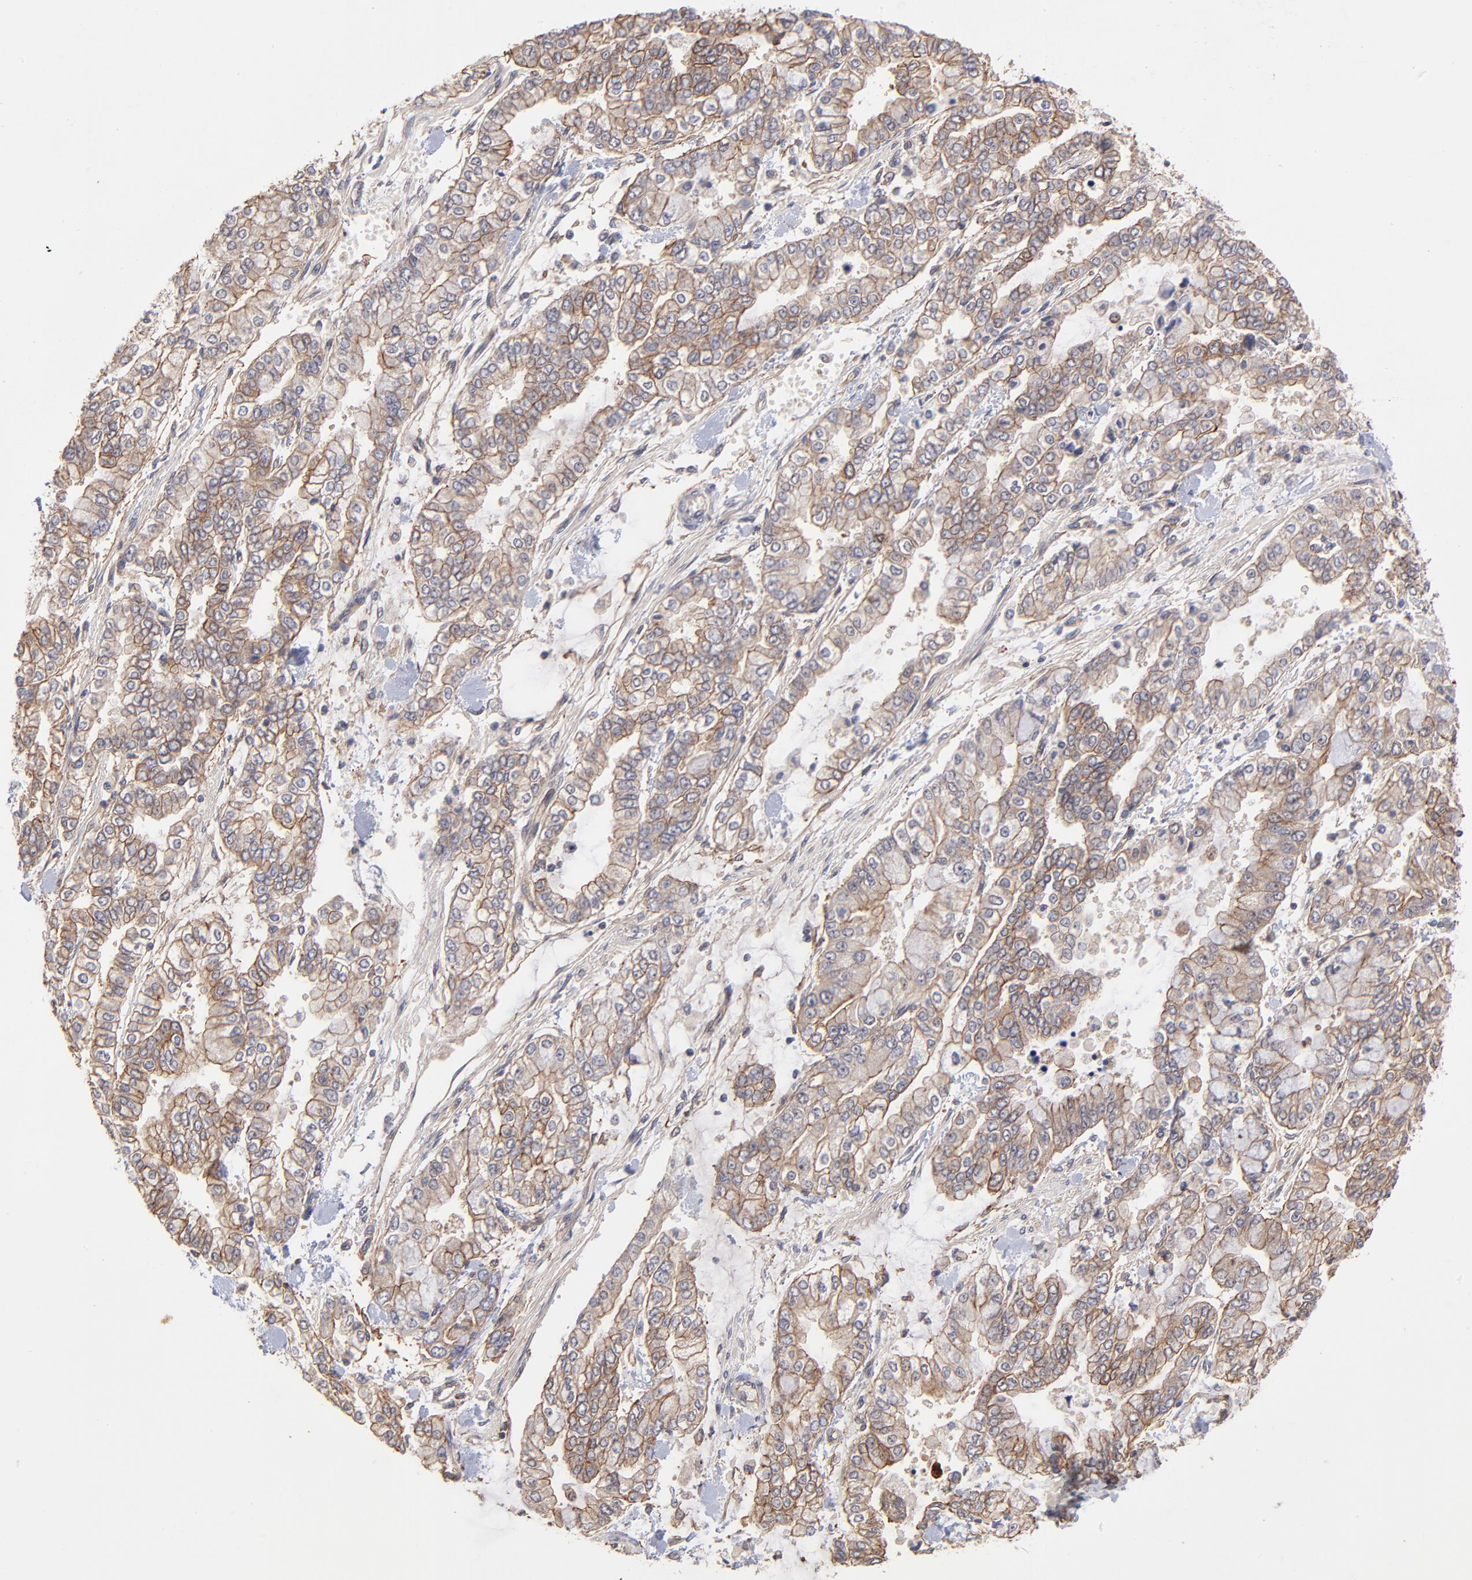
{"staining": {"intensity": "moderate", "quantity": ">75%", "location": "cytoplasmic/membranous"}, "tissue": "stomach cancer", "cell_type": "Tumor cells", "image_type": "cancer", "snomed": [{"axis": "morphology", "description": "Normal tissue, NOS"}, {"axis": "morphology", "description": "Adenocarcinoma, NOS"}, {"axis": "topography", "description": "Stomach, upper"}, {"axis": "topography", "description": "Stomach"}], "caption": "Brown immunohistochemical staining in human adenocarcinoma (stomach) exhibits moderate cytoplasmic/membranous expression in about >75% of tumor cells.", "gene": "STAP2", "patient": {"sex": "male", "age": 76}}